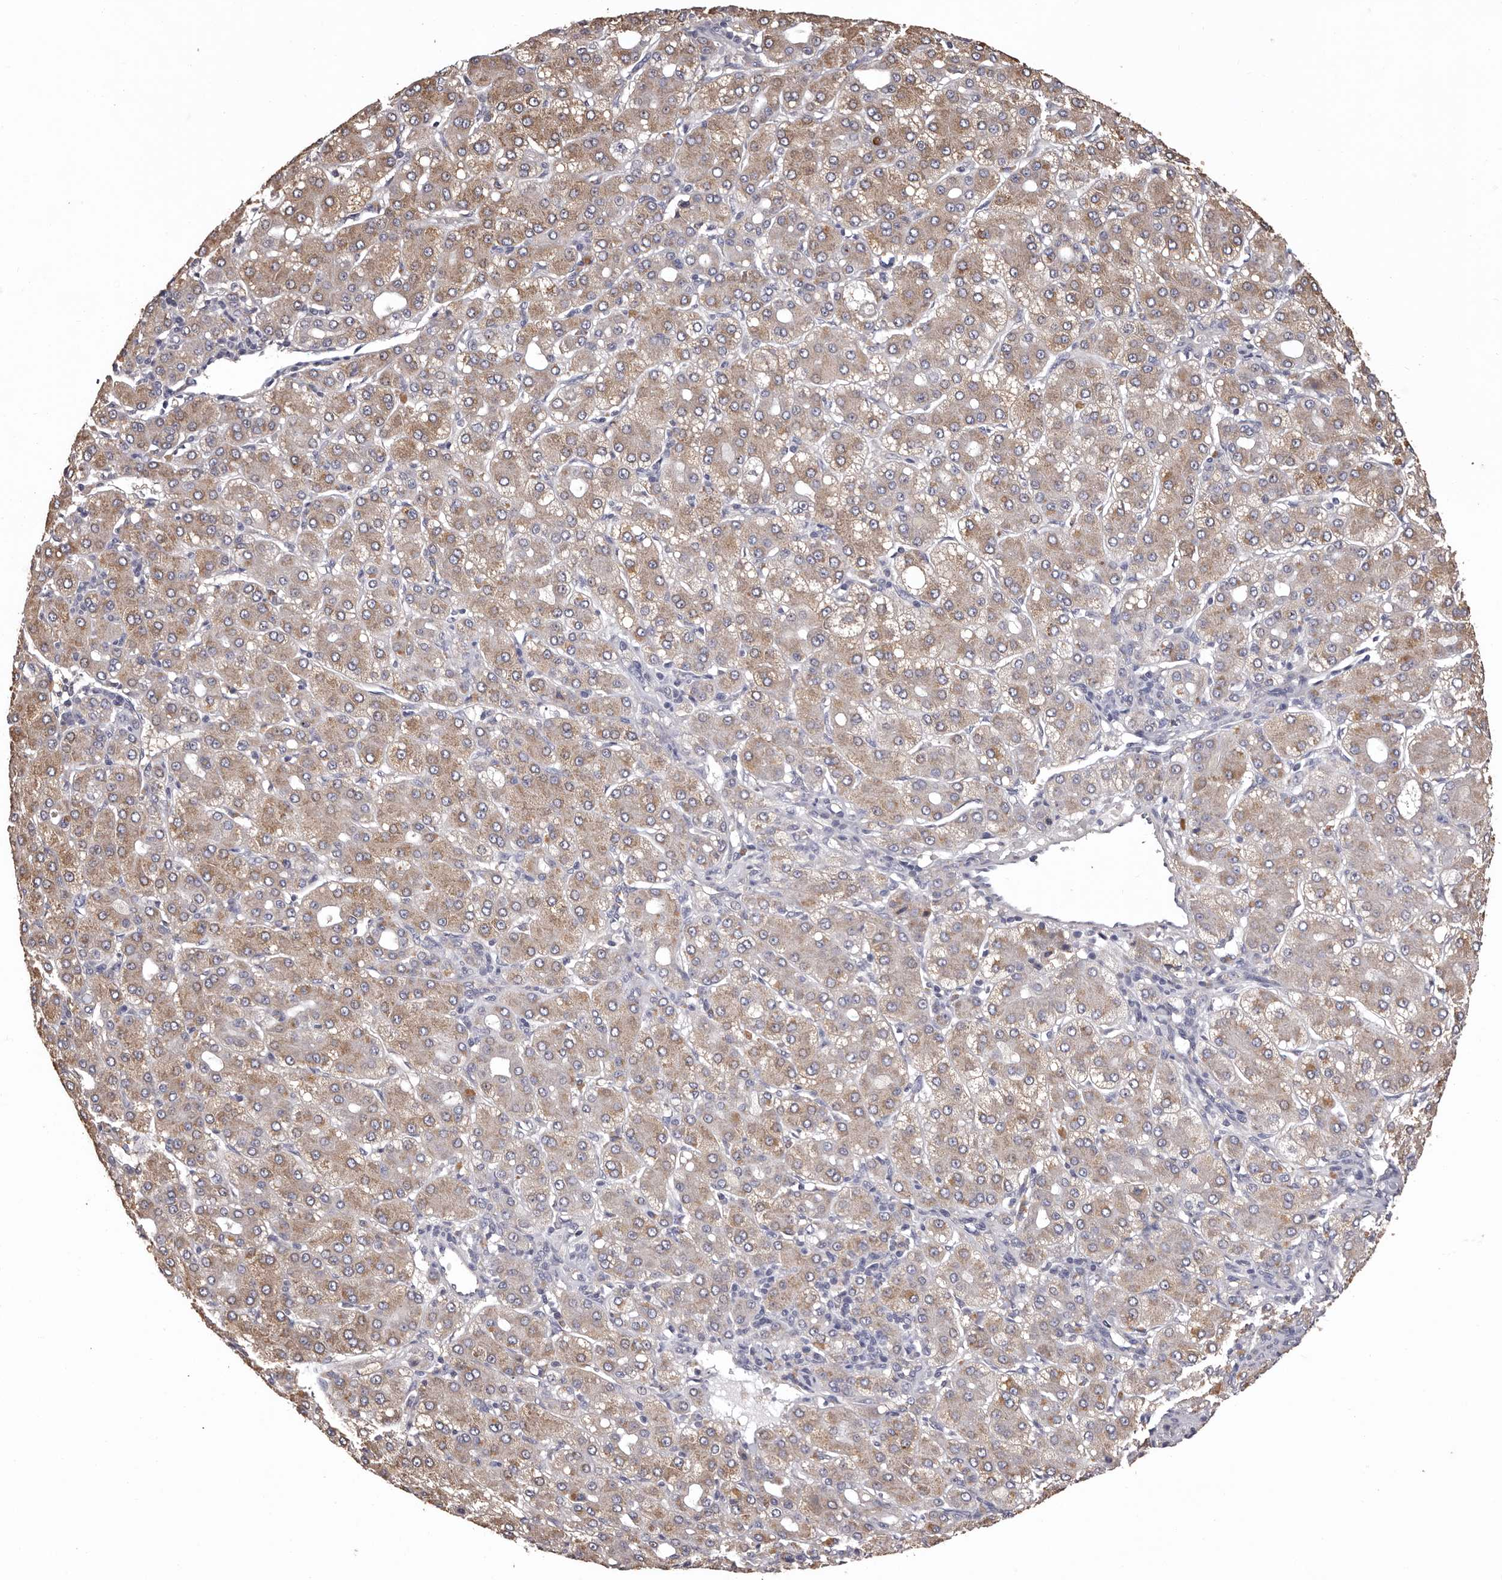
{"staining": {"intensity": "moderate", "quantity": ">75%", "location": "cytoplasmic/membranous"}, "tissue": "liver cancer", "cell_type": "Tumor cells", "image_type": "cancer", "snomed": [{"axis": "morphology", "description": "Carcinoma, Hepatocellular, NOS"}, {"axis": "topography", "description": "Liver"}], "caption": "Human liver cancer stained with a protein marker reveals moderate staining in tumor cells.", "gene": "ETNK1", "patient": {"sex": "male", "age": 65}}